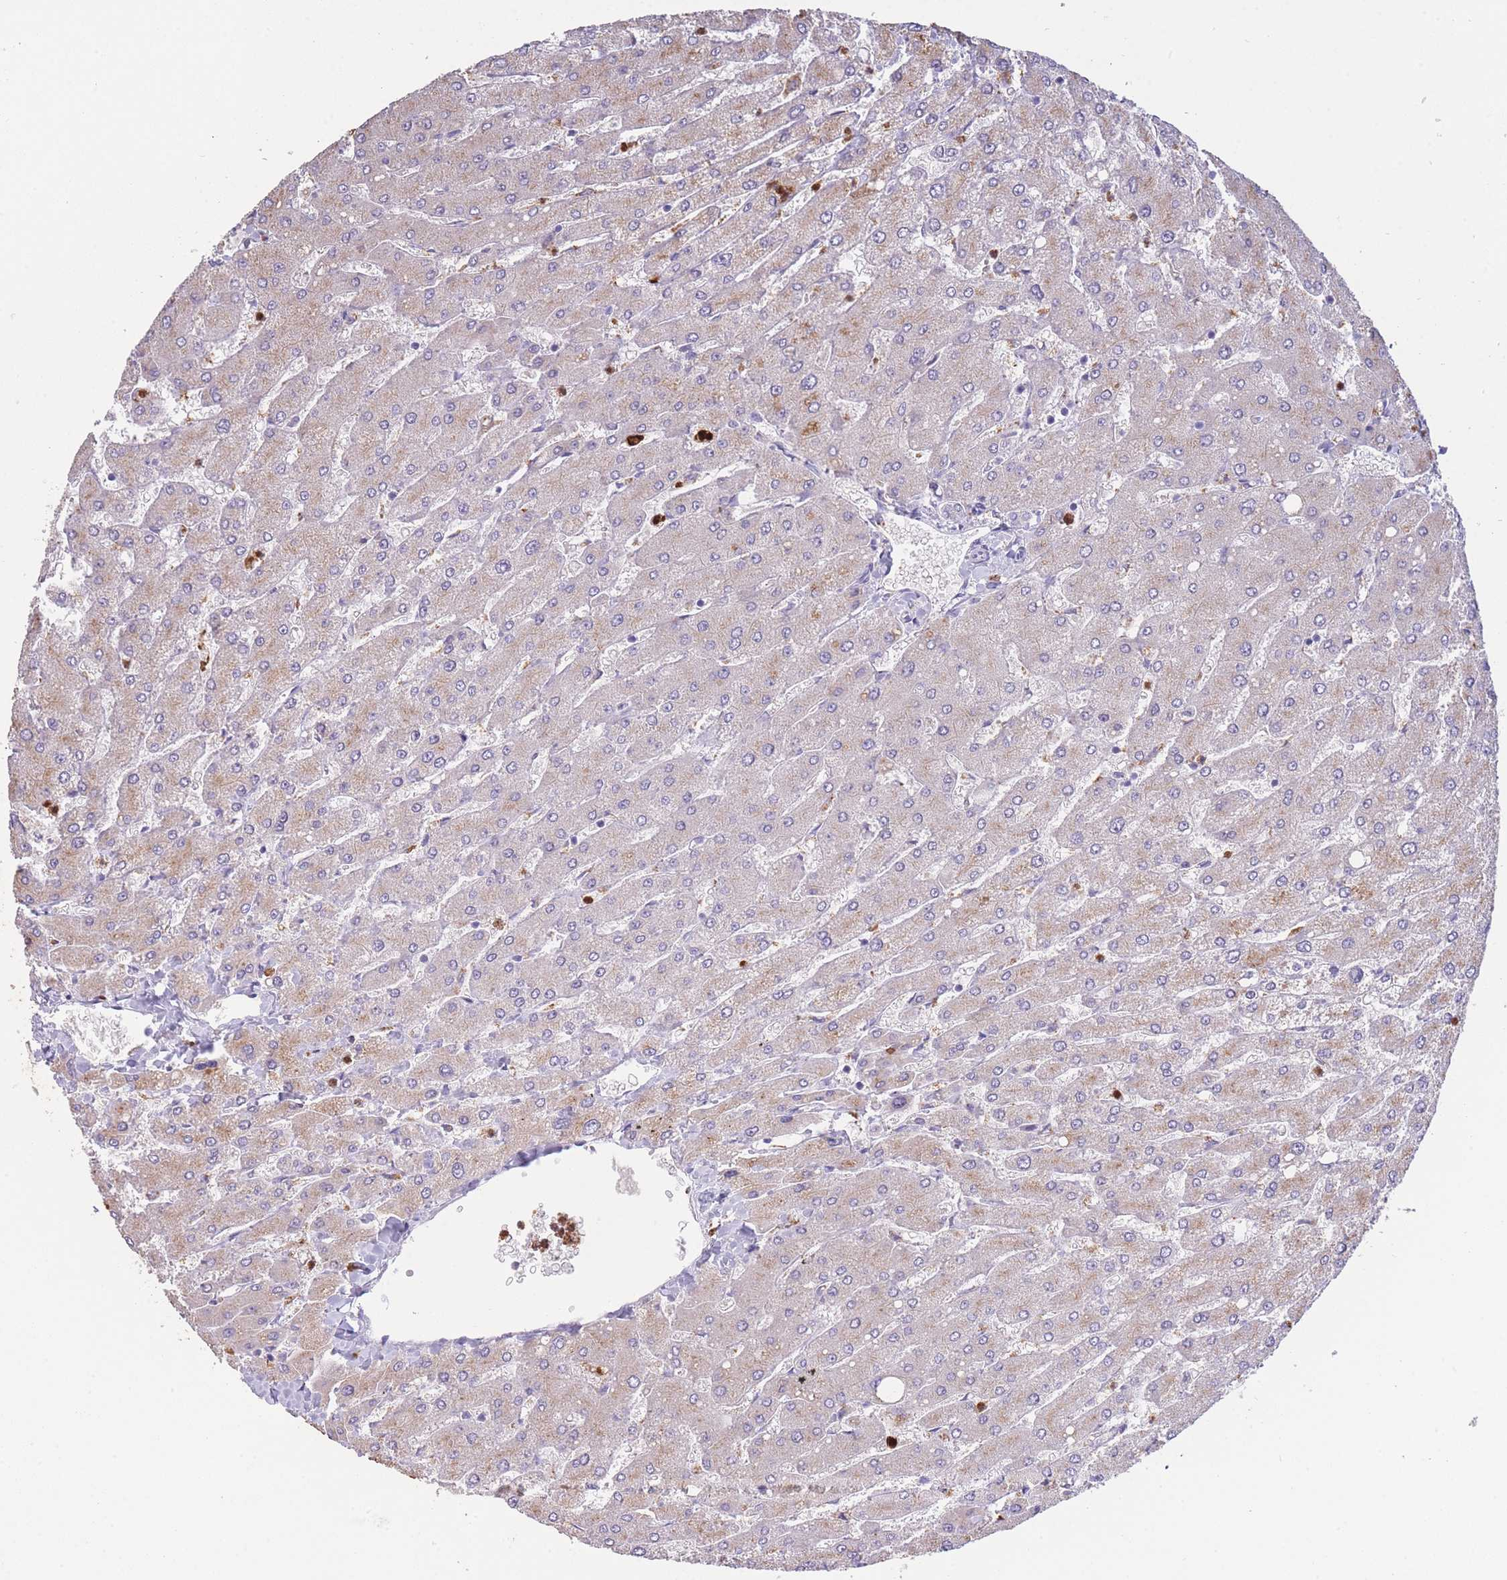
{"staining": {"intensity": "negative", "quantity": "none", "location": "none"}, "tissue": "liver", "cell_type": "Cholangiocytes", "image_type": "normal", "snomed": [{"axis": "morphology", "description": "Normal tissue, NOS"}, {"axis": "topography", "description": "Liver"}], "caption": "Unremarkable liver was stained to show a protein in brown. There is no significant positivity in cholangiocytes. (Immunohistochemistry (ihc), brightfield microscopy, high magnification).", "gene": "CENPM", "patient": {"sex": "male", "age": 55}}